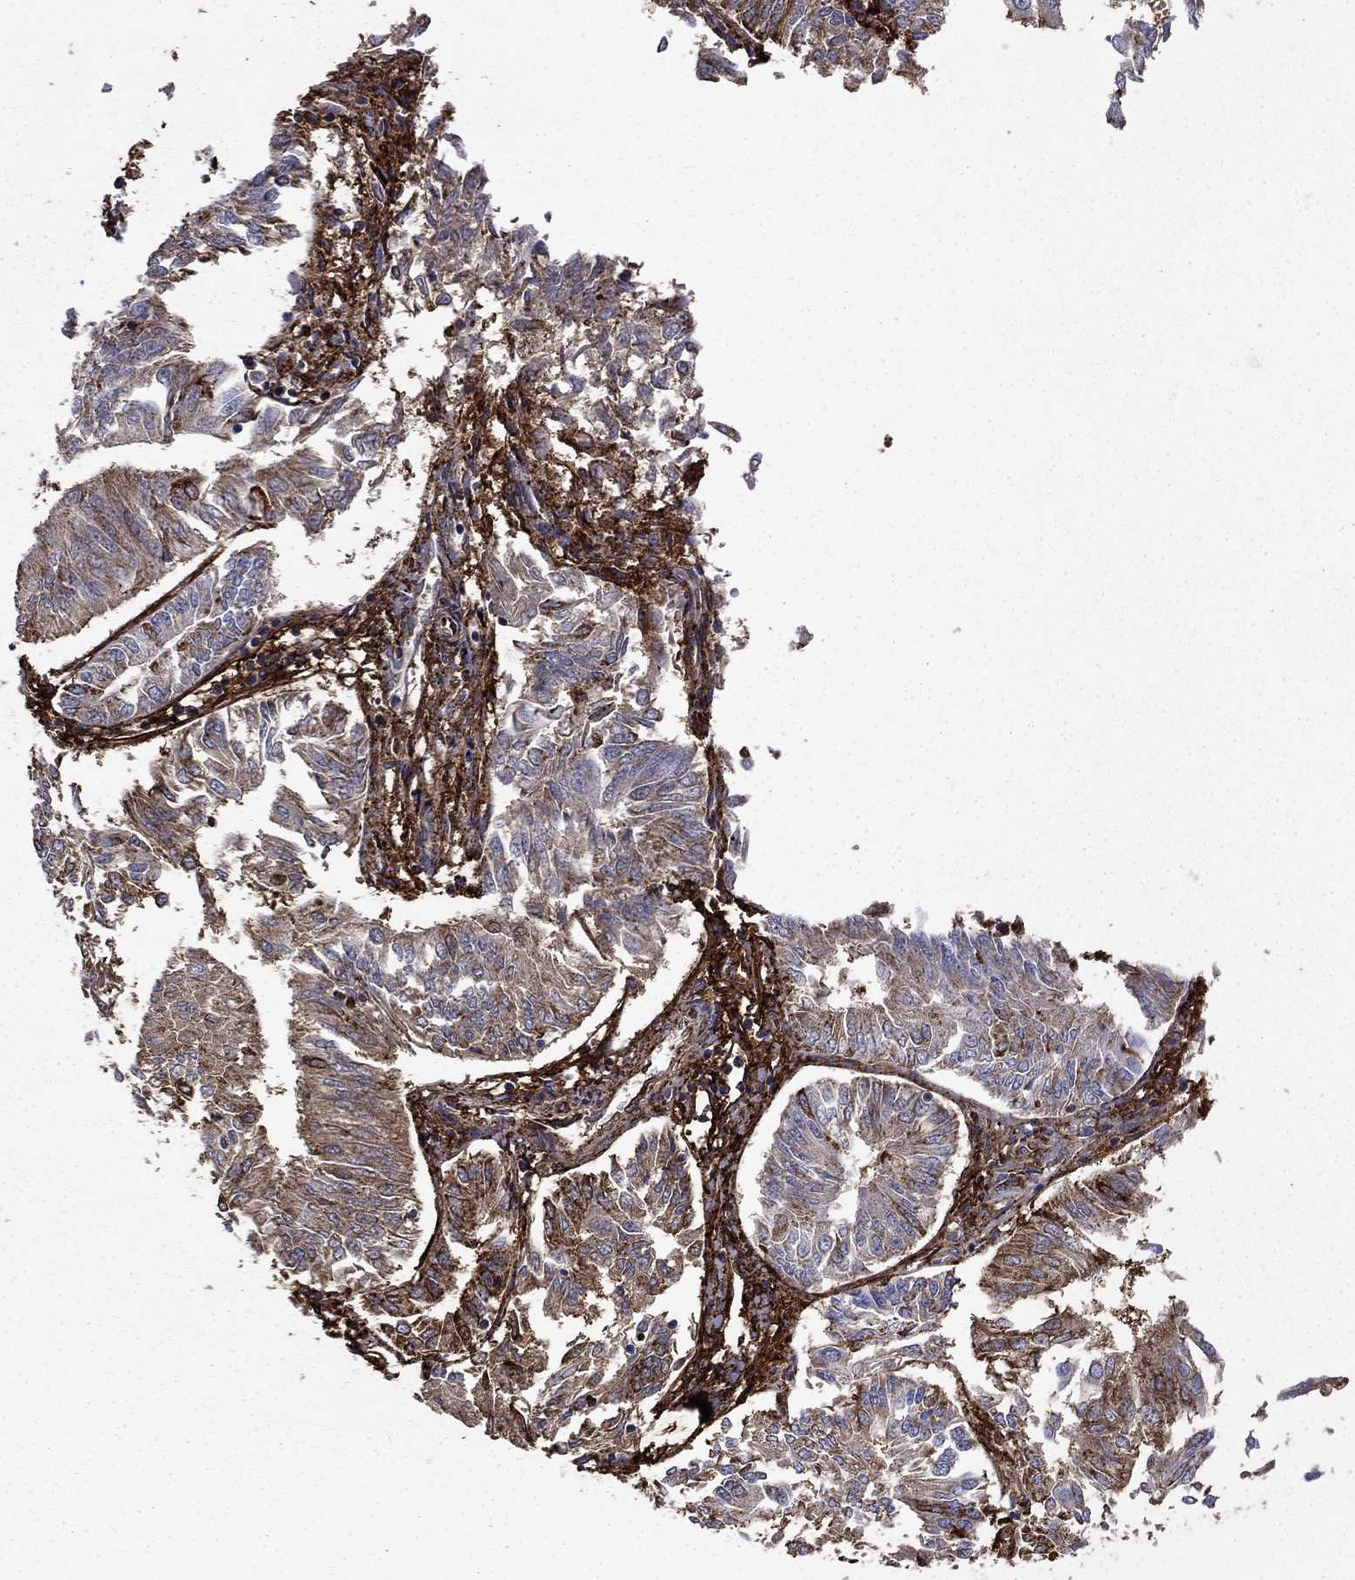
{"staining": {"intensity": "weak", "quantity": "25%-75%", "location": "cytoplasmic/membranous"}, "tissue": "endometrial cancer", "cell_type": "Tumor cells", "image_type": "cancer", "snomed": [{"axis": "morphology", "description": "Adenocarcinoma, NOS"}, {"axis": "topography", "description": "Endometrium"}], "caption": "Weak cytoplasmic/membranous positivity is appreciated in about 25%-75% of tumor cells in endometrial cancer.", "gene": "PLAU", "patient": {"sex": "female", "age": 58}}